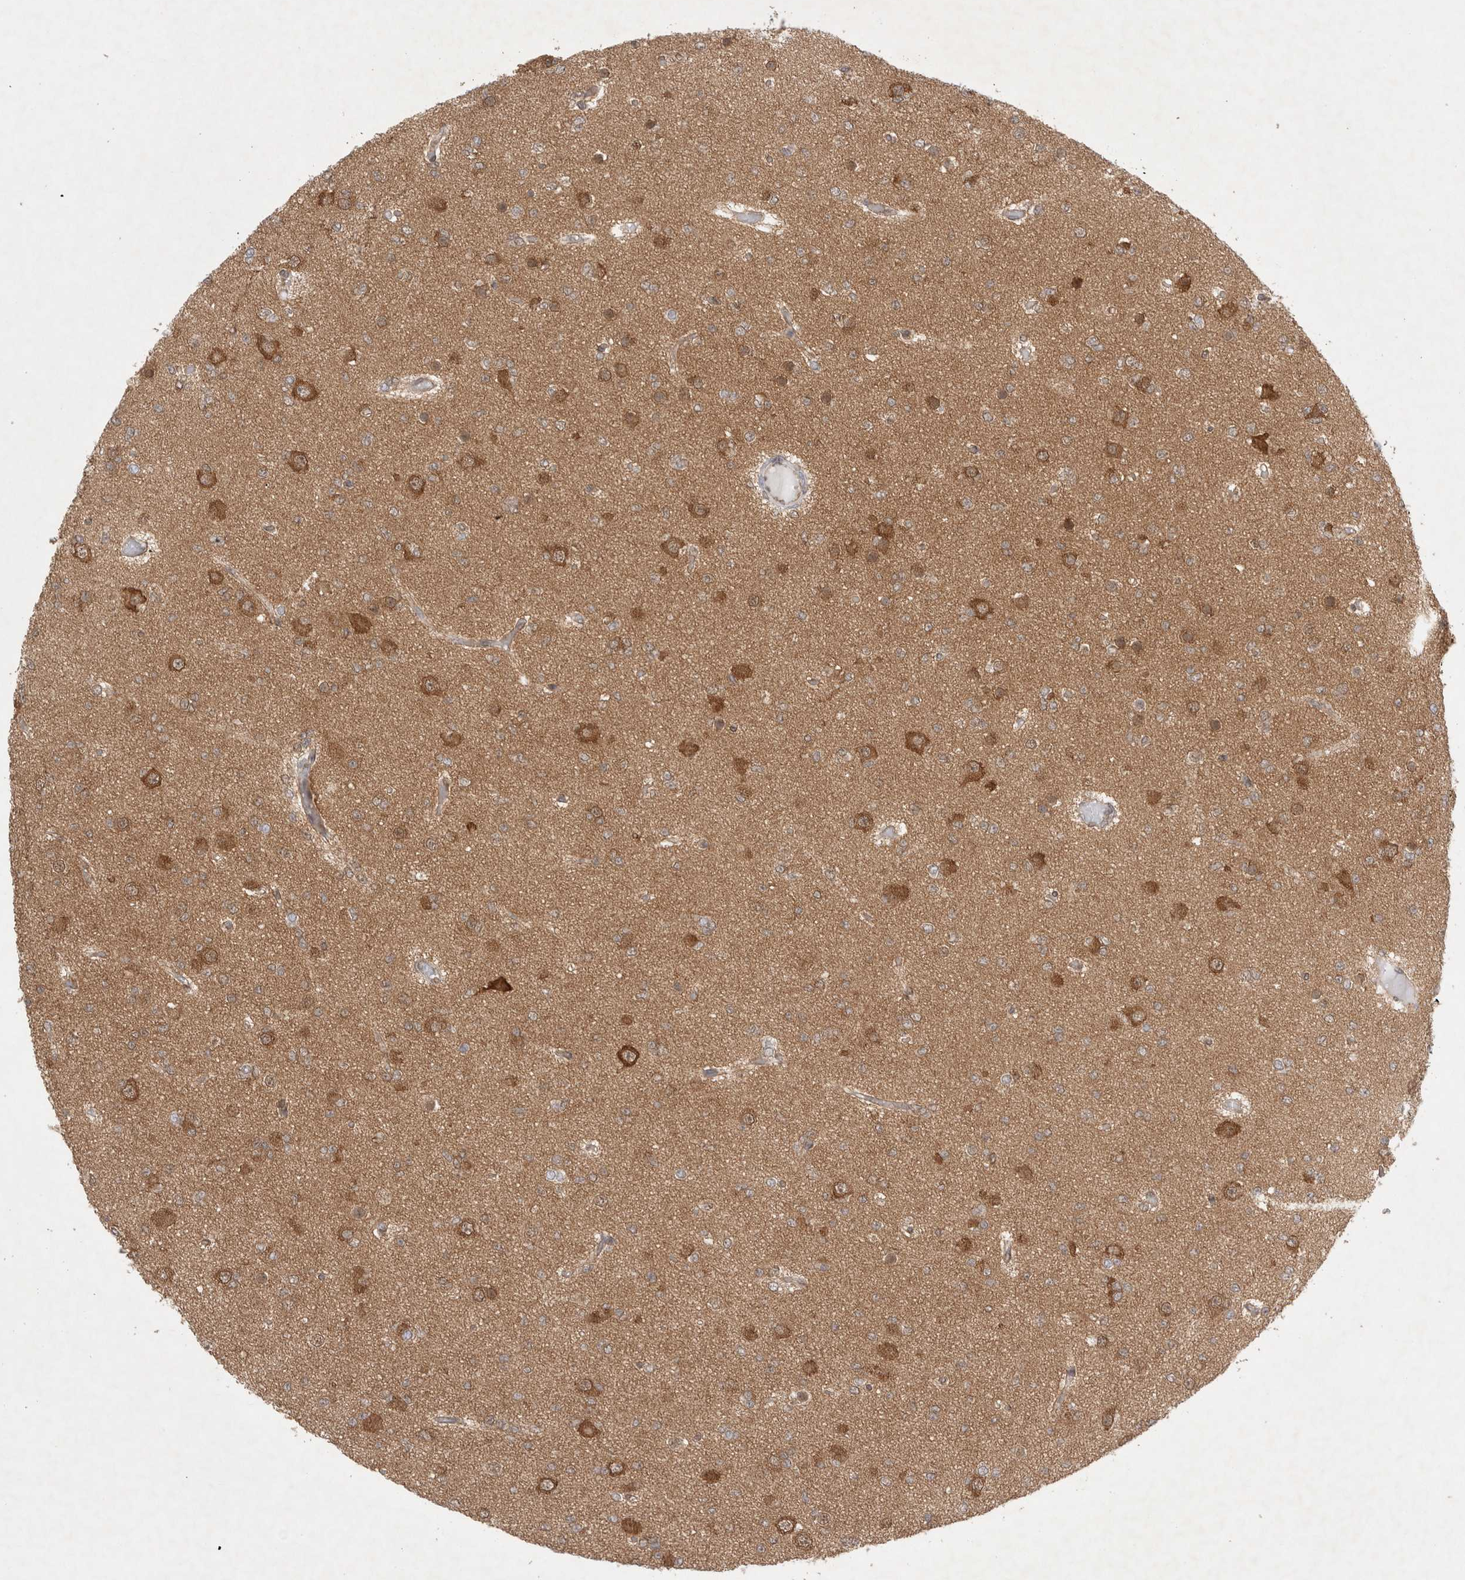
{"staining": {"intensity": "weak", "quantity": "<25%", "location": "cytoplasmic/membranous"}, "tissue": "glioma", "cell_type": "Tumor cells", "image_type": "cancer", "snomed": [{"axis": "morphology", "description": "Glioma, malignant, Low grade"}, {"axis": "topography", "description": "Brain"}], "caption": "Immunohistochemistry (IHC) micrograph of neoplastic tissue: low-grade glioma (malignant) stained with DAB exhibits no significant protein expression in tumor cells.", "gene": "WIPF2", "patient": {"sex": "female", "age": 22}}